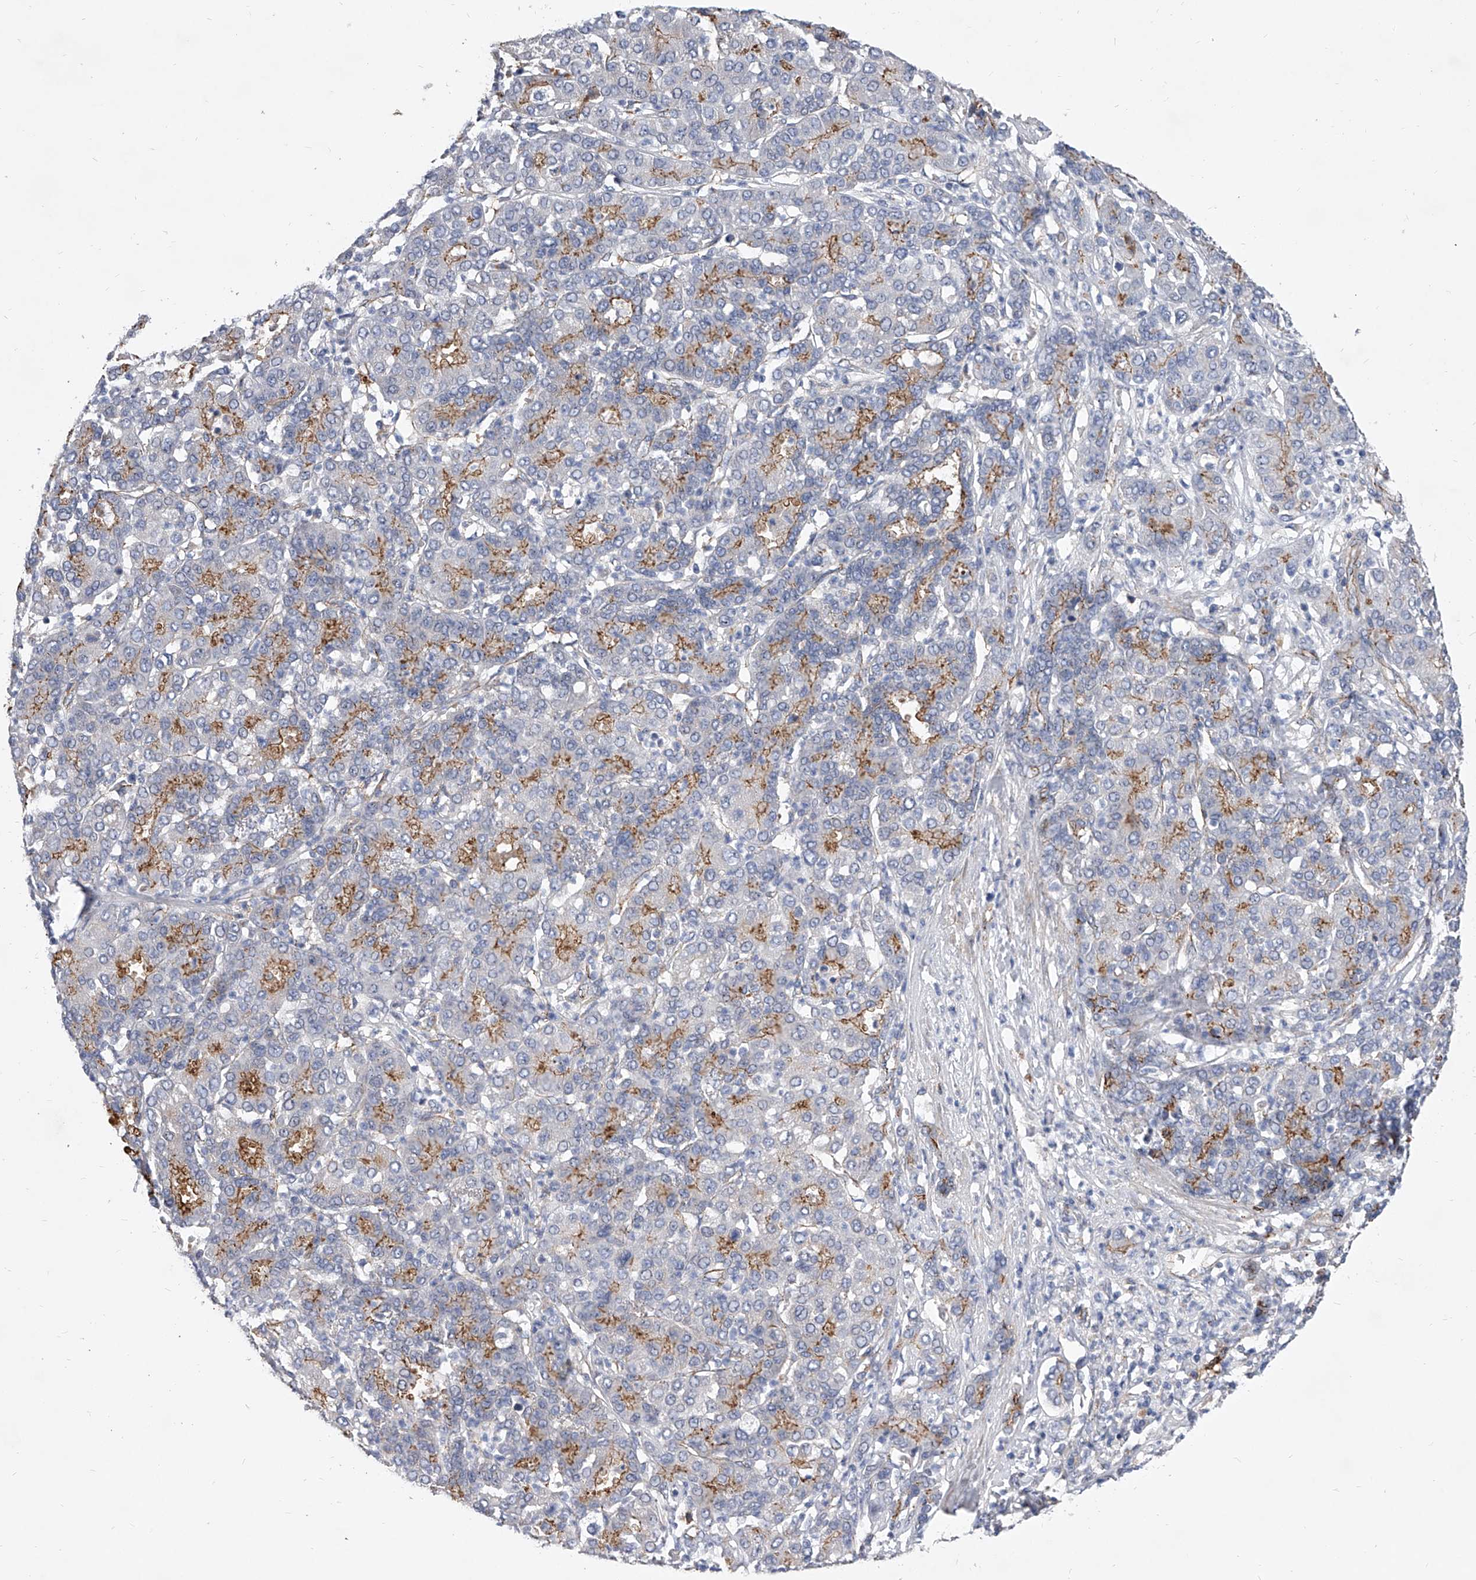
{"staining": {"intensity": "moderate", "quantity": "25%-75%", "location": "cytoplasmic/membranous"}, "tissue": "liver cancer", "cell_type": "Tumor cells", "image_type": "cancer", "snomed": [{"axis": "morphology", "description": "Carcinoma, Hepatocellular, NOS"}, {"axis": "topography", "description": "Liver"}], "caption": "This histopathology image displays immunohistochemistry staining of liver cancer, with medium moderate cytoplasmic/membranous staining in approximately 25%-75% of tumor cells.", "gene": "MINDY4", "patient": {"sex": "male", "age": 65}}